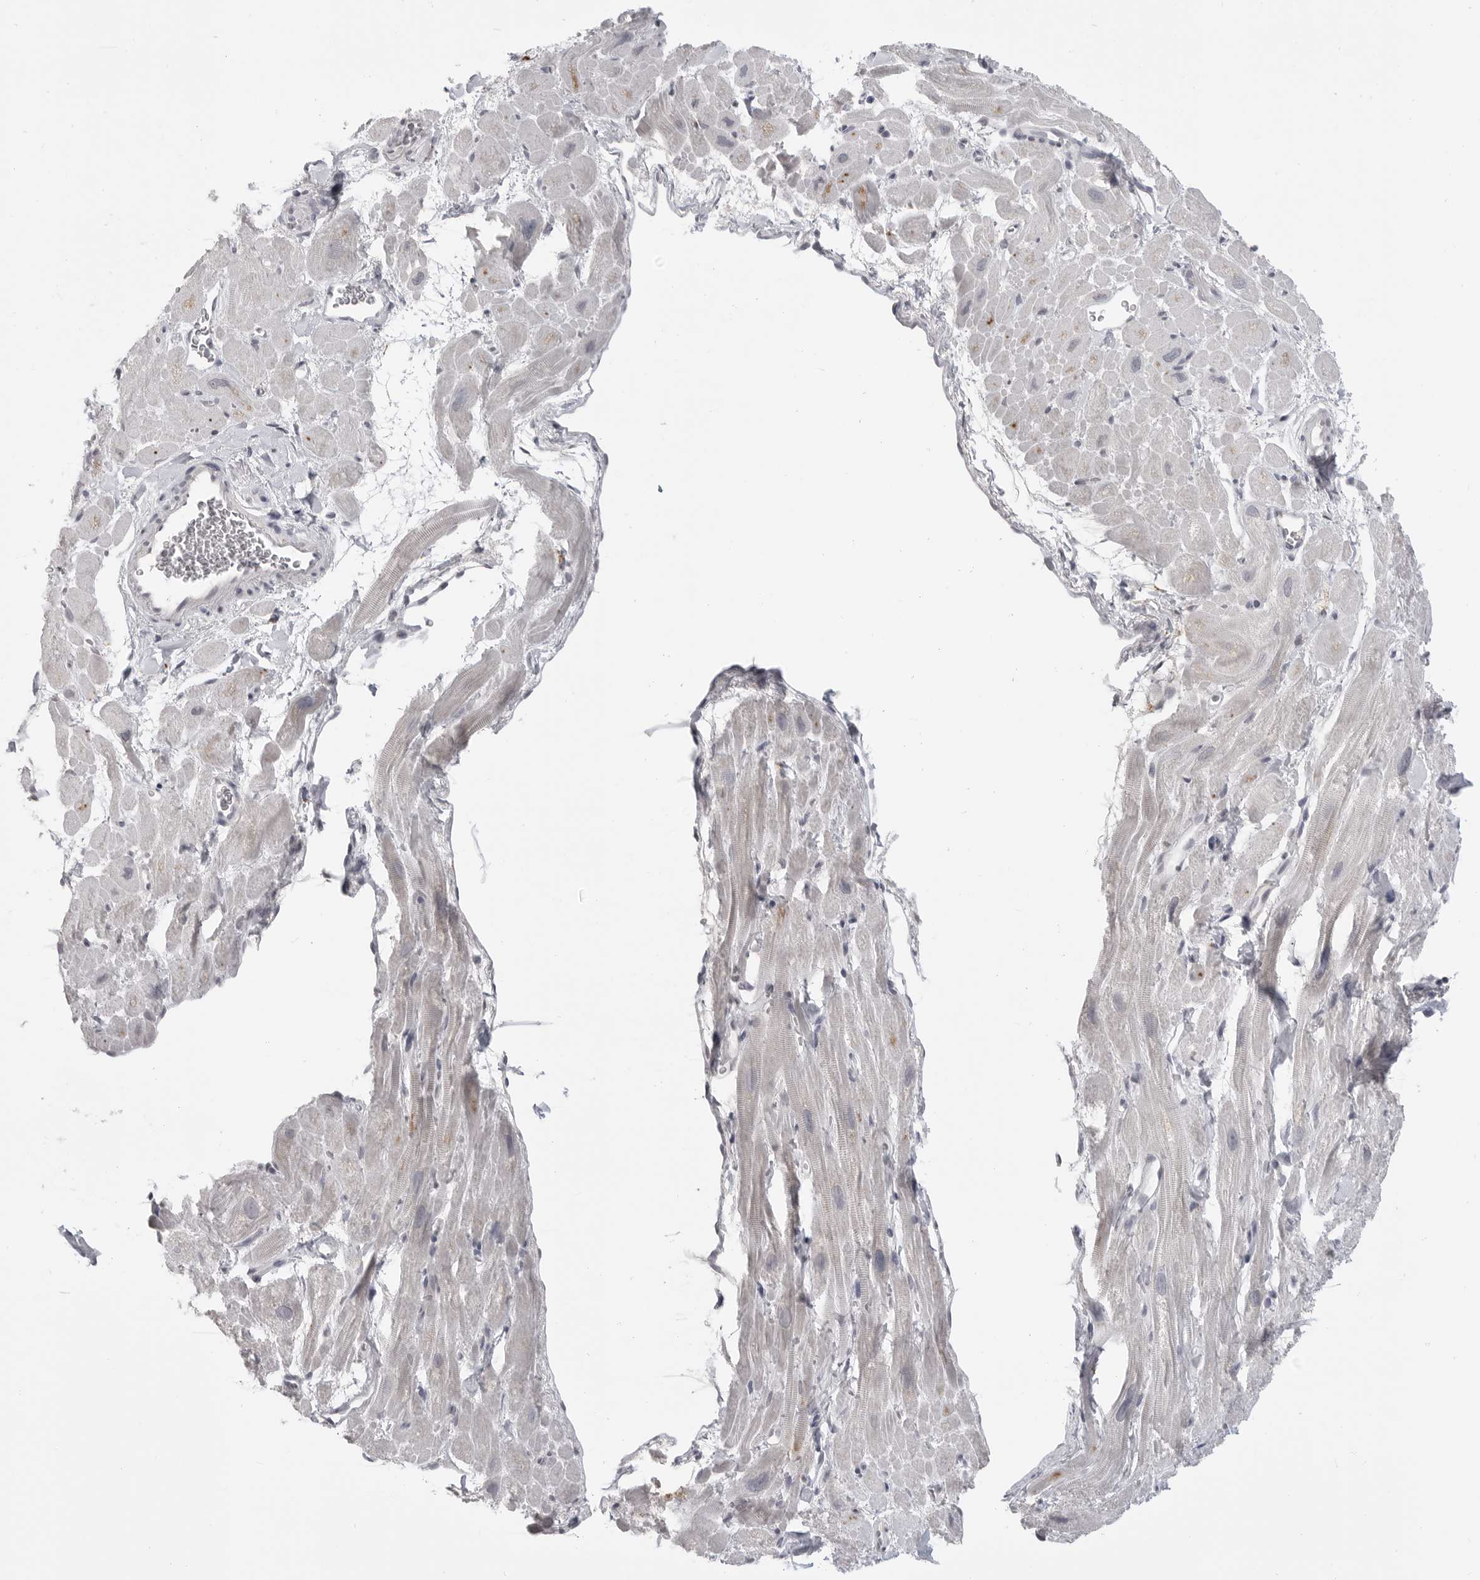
{"staining": {"intensity": "moderate", "quantity": "<25%", "location": "cytoplasmic/membranous"}, "tissue": "heart muscle", "cell_type": "Cardiomyocytes", "image_type": "normal", "snomed": [{"axis": "morphology", "description": "Normal tissue, NOS"}, {"axis": "topography", "description": "Heart"}], "caption": "Protein expression analysis of benign human heart muscle reveals moderate cytoplasmic/membranous positivity in approximately <25% of cardiomyocytes.", "gene": "PRSS1", "patient": {"sex": "male", "age": 49}}